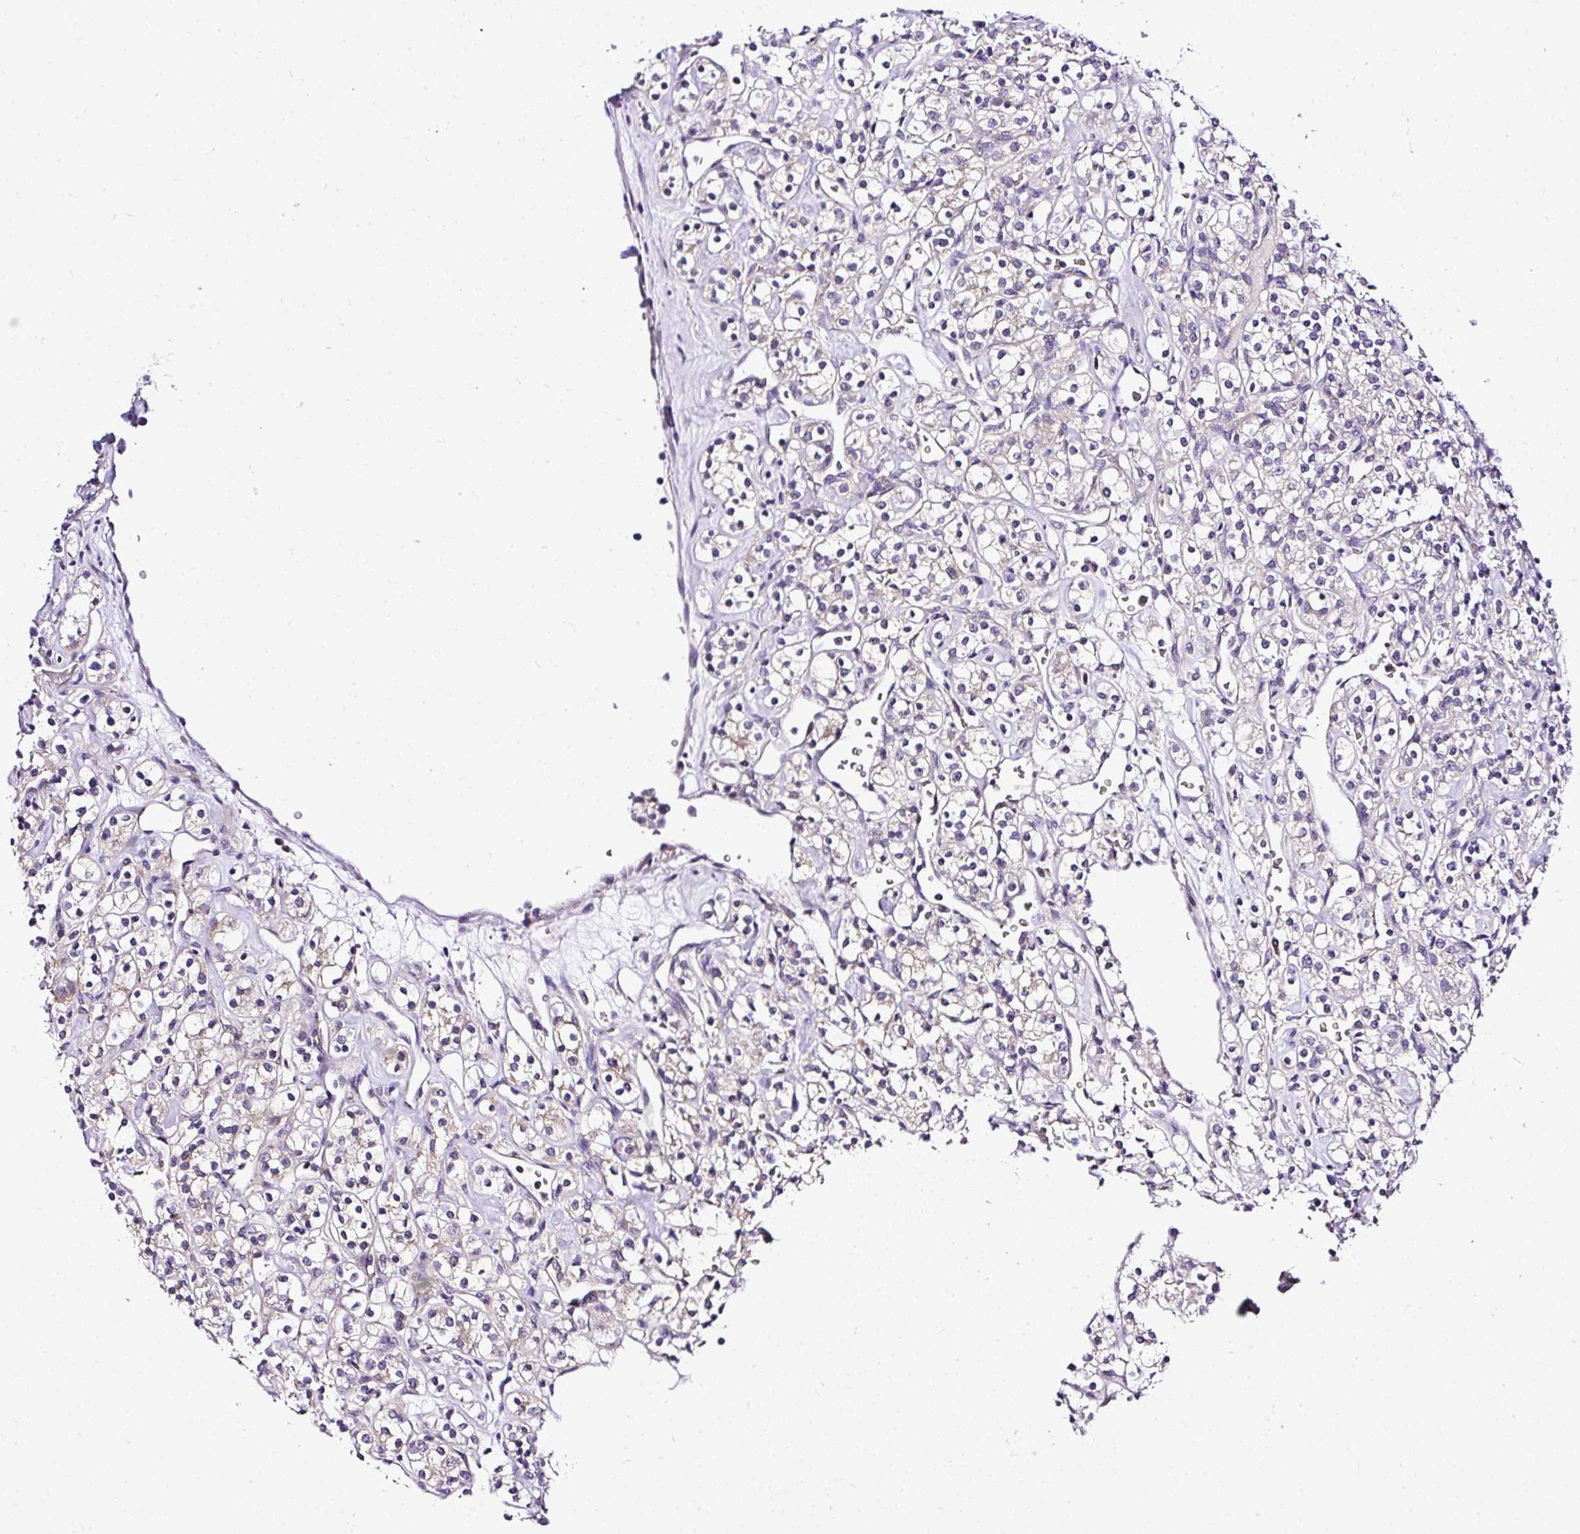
{"staining": {"intensity": "negative", "quantity": "none", "location": "none"}, "tissue": "renal cancer", "cell_type": "Tumor cells", "image_type": "cancer", "snomed": [{"axis": "morphology", "description": "Adenocarcinoma, NOS"}, {"axis": "topography", "description": "Kidney"}], "caption": "Protein analysis of adenocarcinoma (renal) demonstrates no significant staining in tumor cells.", "gene": "DEPDC5", "patient": {"sex": "male", "age": 77}}